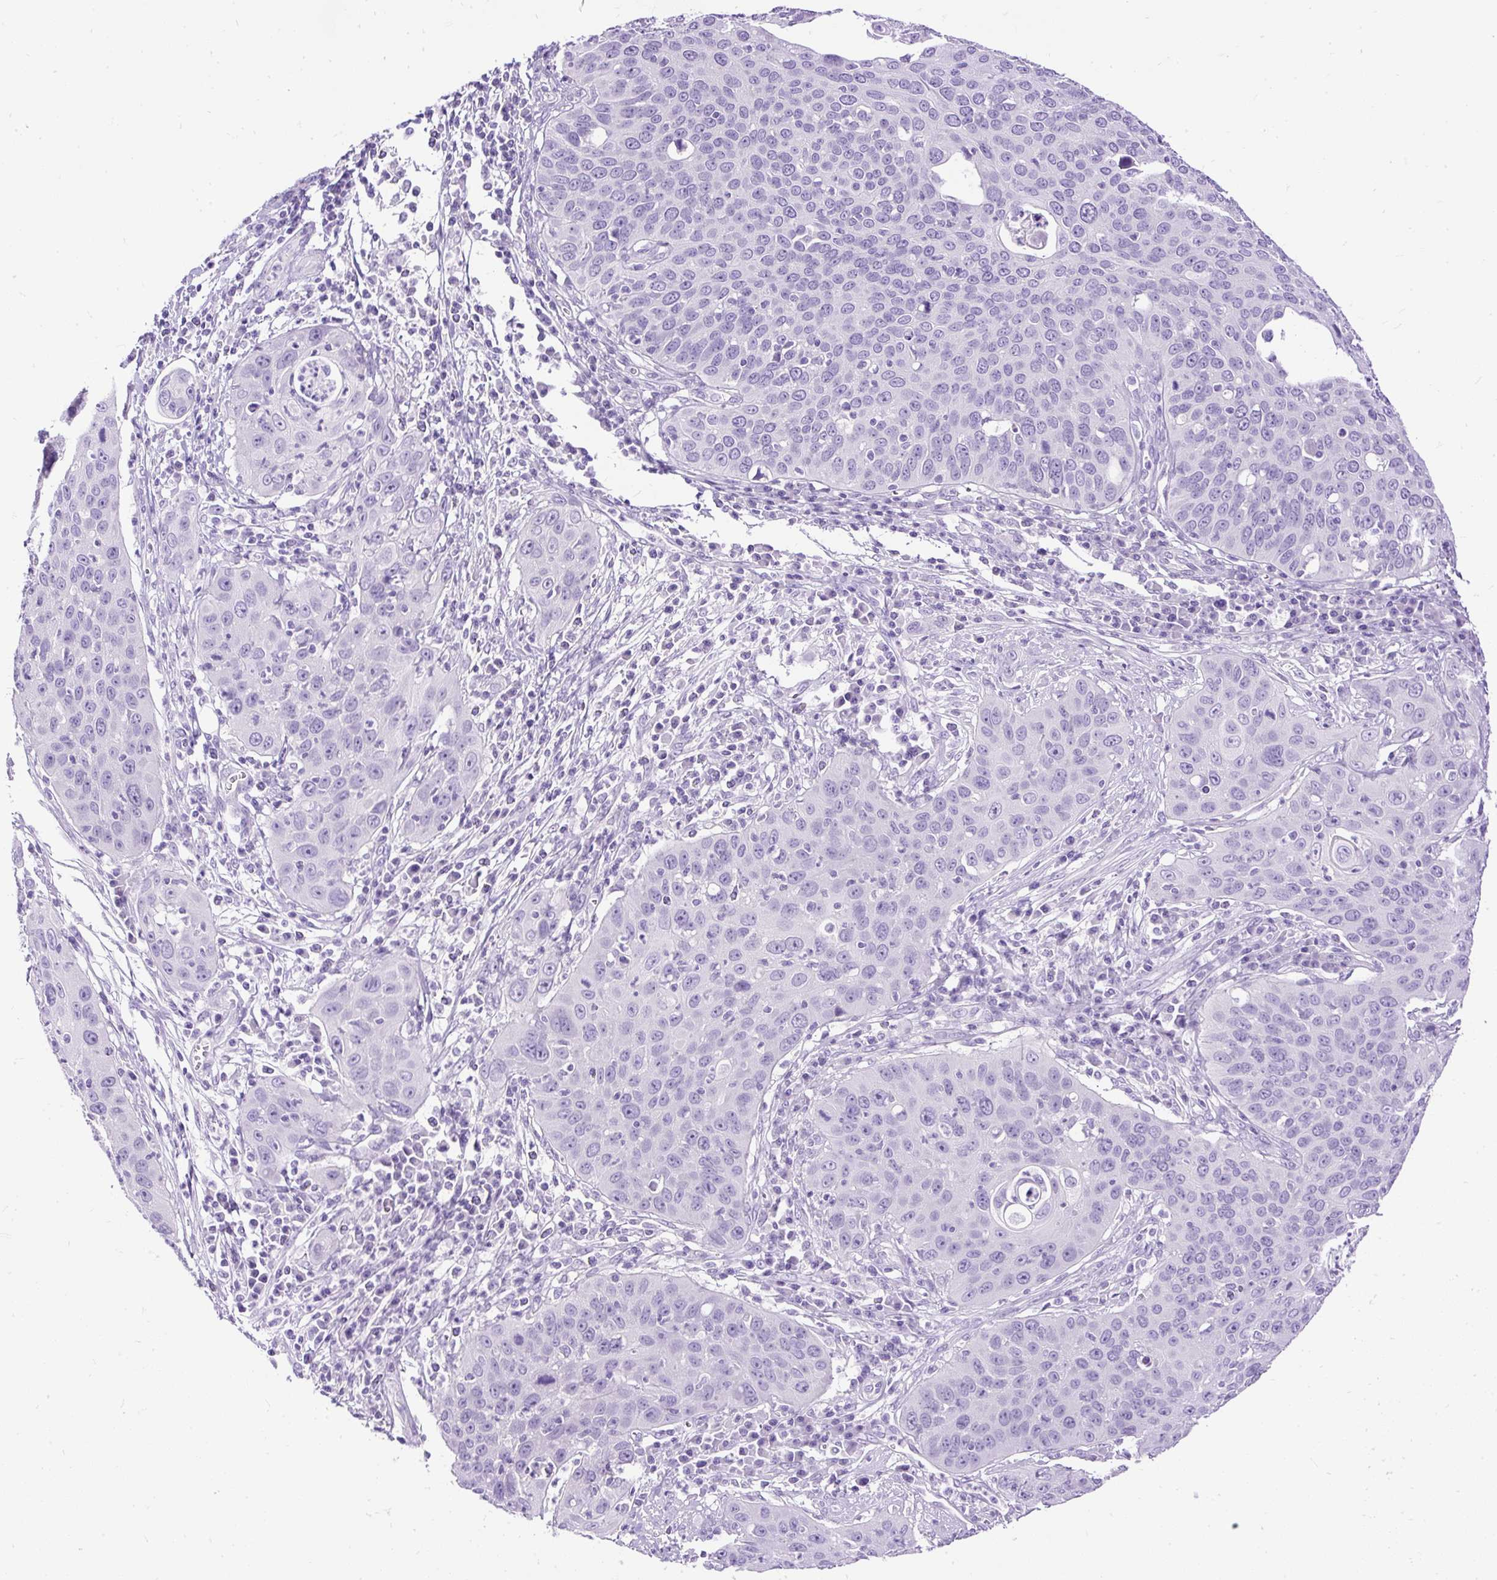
{"staining": {"intensity": "negative", "quantity": "none", "location": "none"}, "tissue": "cervical cancer", "cell_type": "Tumor cells", "image_type": "cancer", "snomed": [{"axis": "morphology", "description": "Squamous cell carcinoma, NOS"}, {"axis": "topography", "description": "Cervix"}], "caption": "IHC of cervical cancer reveals no positivity in tumor cells.", "gene": "HEY1", "patient": {"sex": "female", "age": 36}}